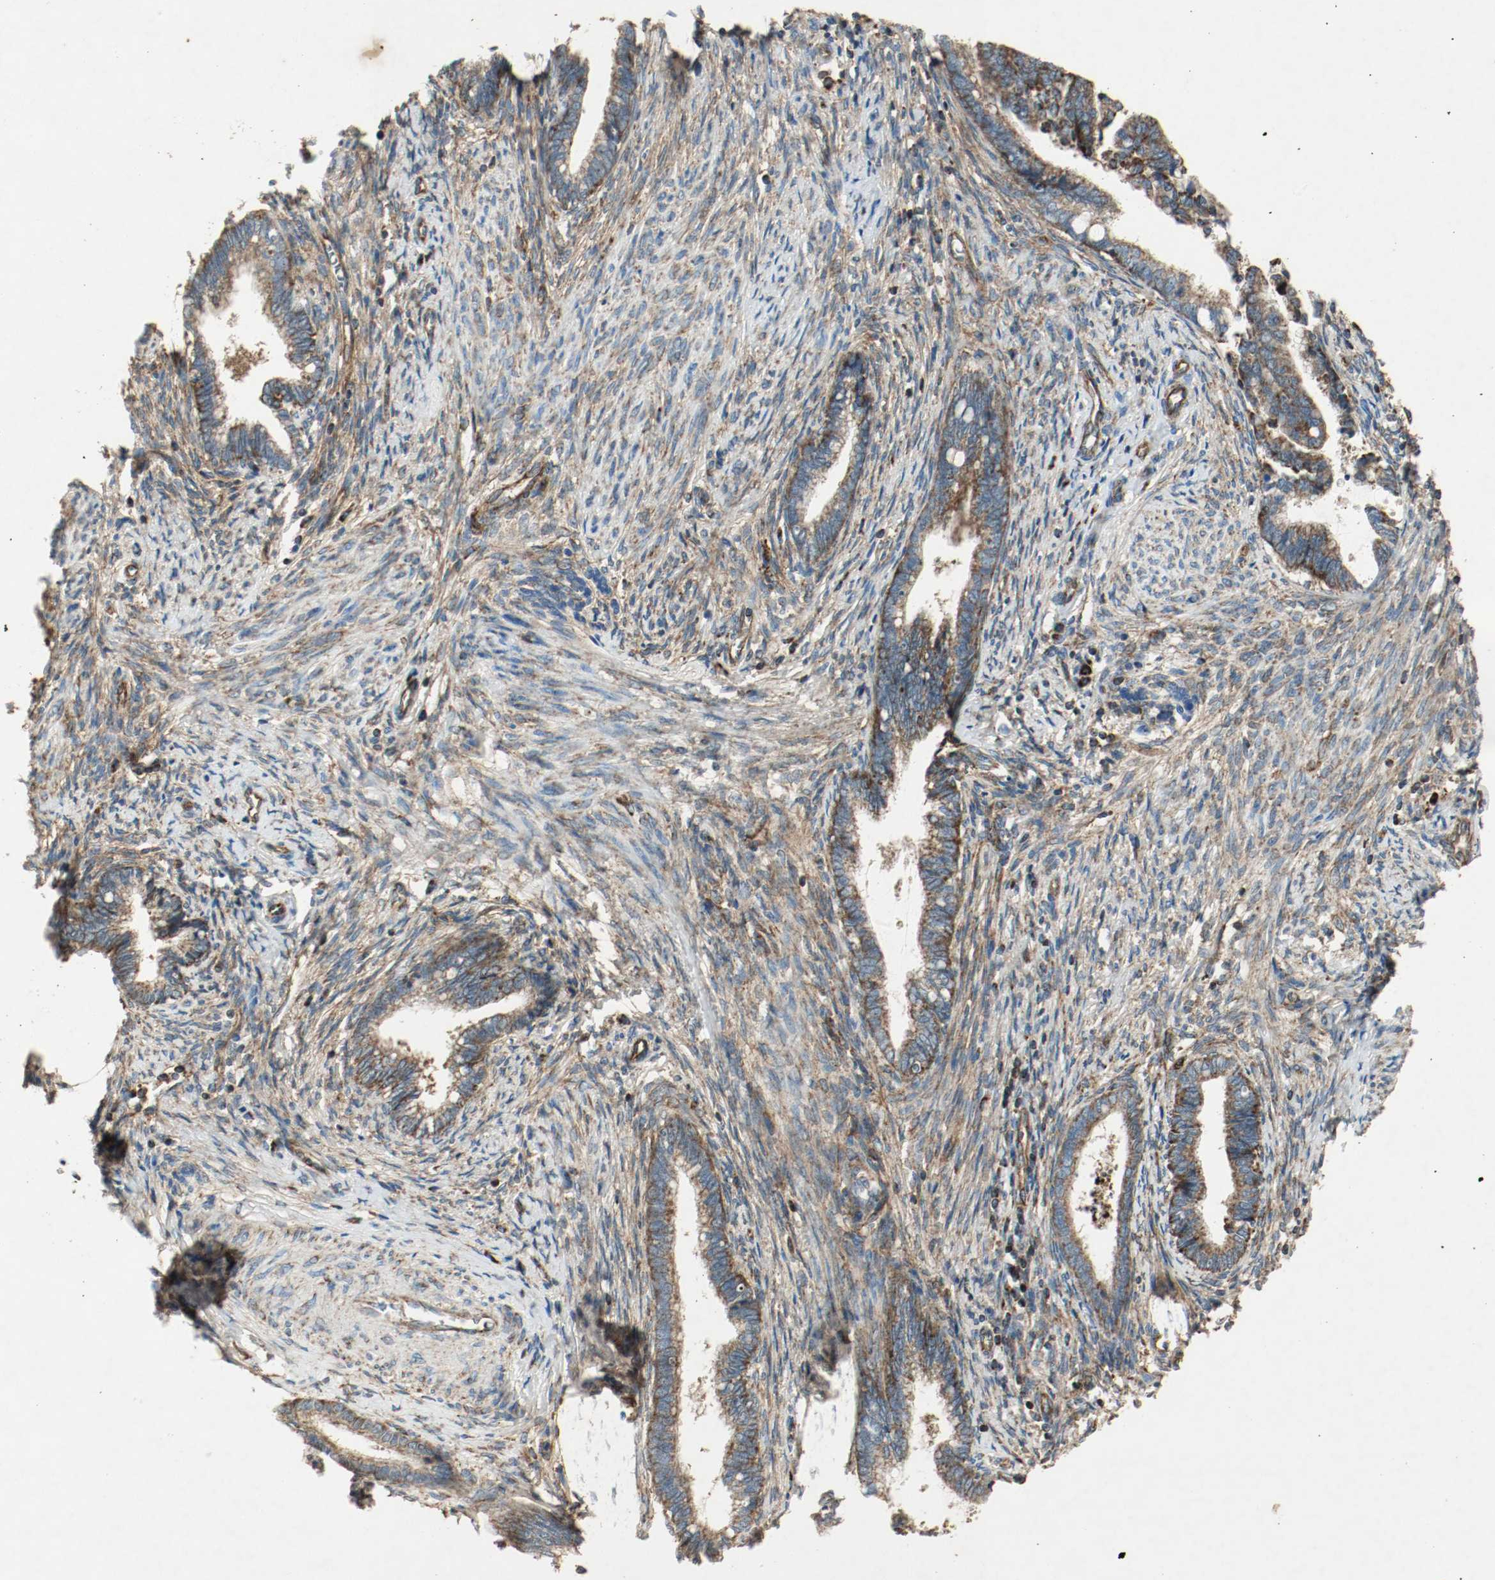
{"staining": {"intensity": "strong", "quantity": ">75%", "location": "cytoplasmic/membranous"}, "tissue": "cervical cancer", "cell_type": "Tumor cells", "image_type": "cancer", "snomed": [{"axis": "morphology", "description": "Adenocarcinoma, NOS"}, {"axis": "topography", "description": "Cervix"}], "caption": "DAB immunohistochemical staining of adenocarcinoma (cervical) displays strong cytoplasmic/membranous protein staining in about >75% of tumor cells. The protein is shown in brown color, while the nuclei are stained blue.", "gene": "PLCG1", "patient": {"sex": "female", "age": 44}}